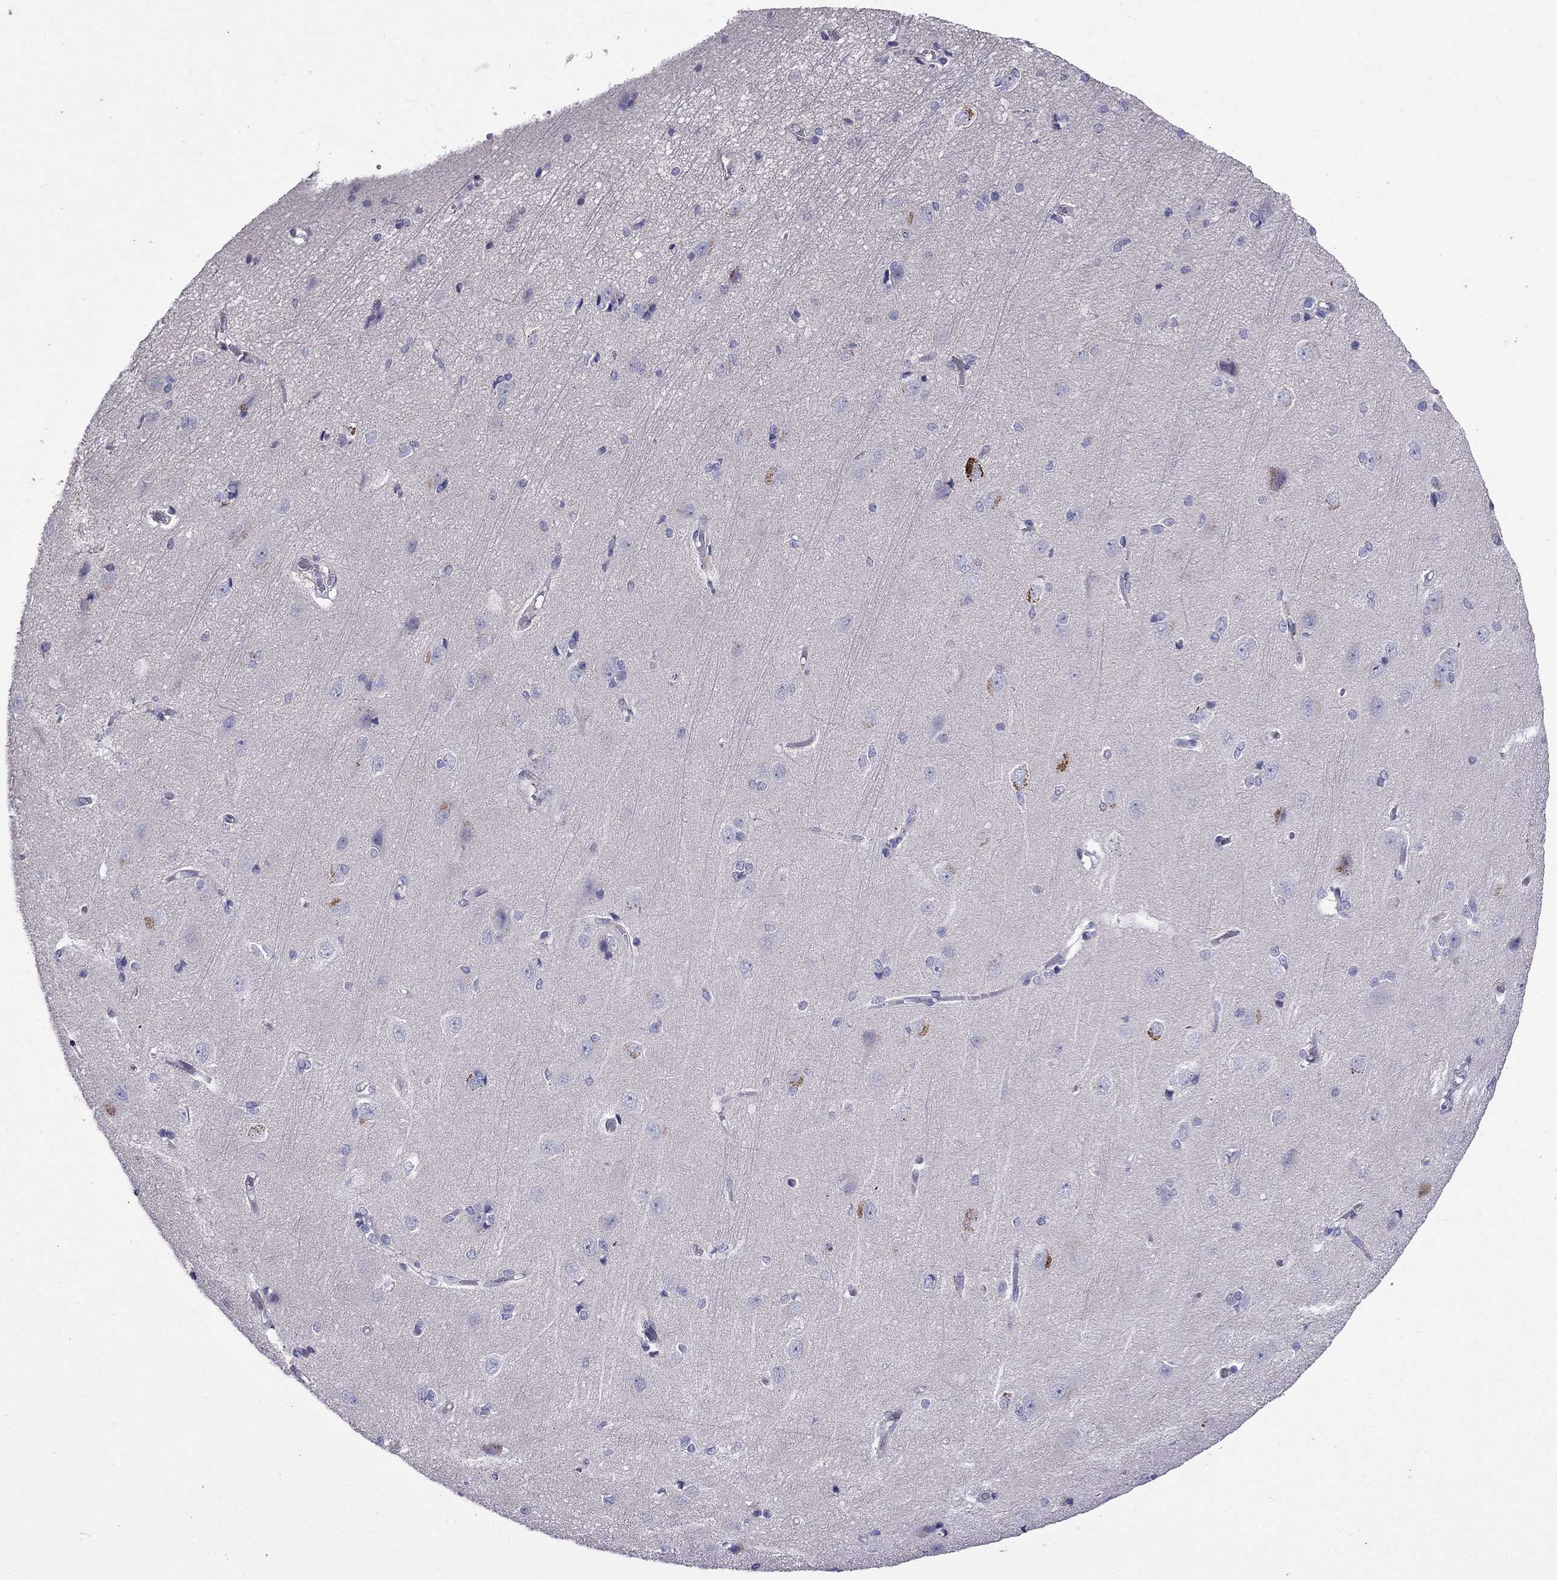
{"staining": {"intensity": "negative", "quantity": "none", "location": "none"}, "tissue": "cerebral cortex", "cell_type": "Endothelial cells", "image_type": "normal", "snomed": [{"axis": "morphology", "description": "Normal tissue, NOS"}, {"axis": "topography", "description": "Cerebral cortex"}], "caption": "High power microscopy histopathology image of an immunohistochemistry micrograph of unremarkable cerebral cortex, revealing no significant staining in endothelial cells.", "gene": "DSC1", "patient": {"sex": "male", "age": 37}}